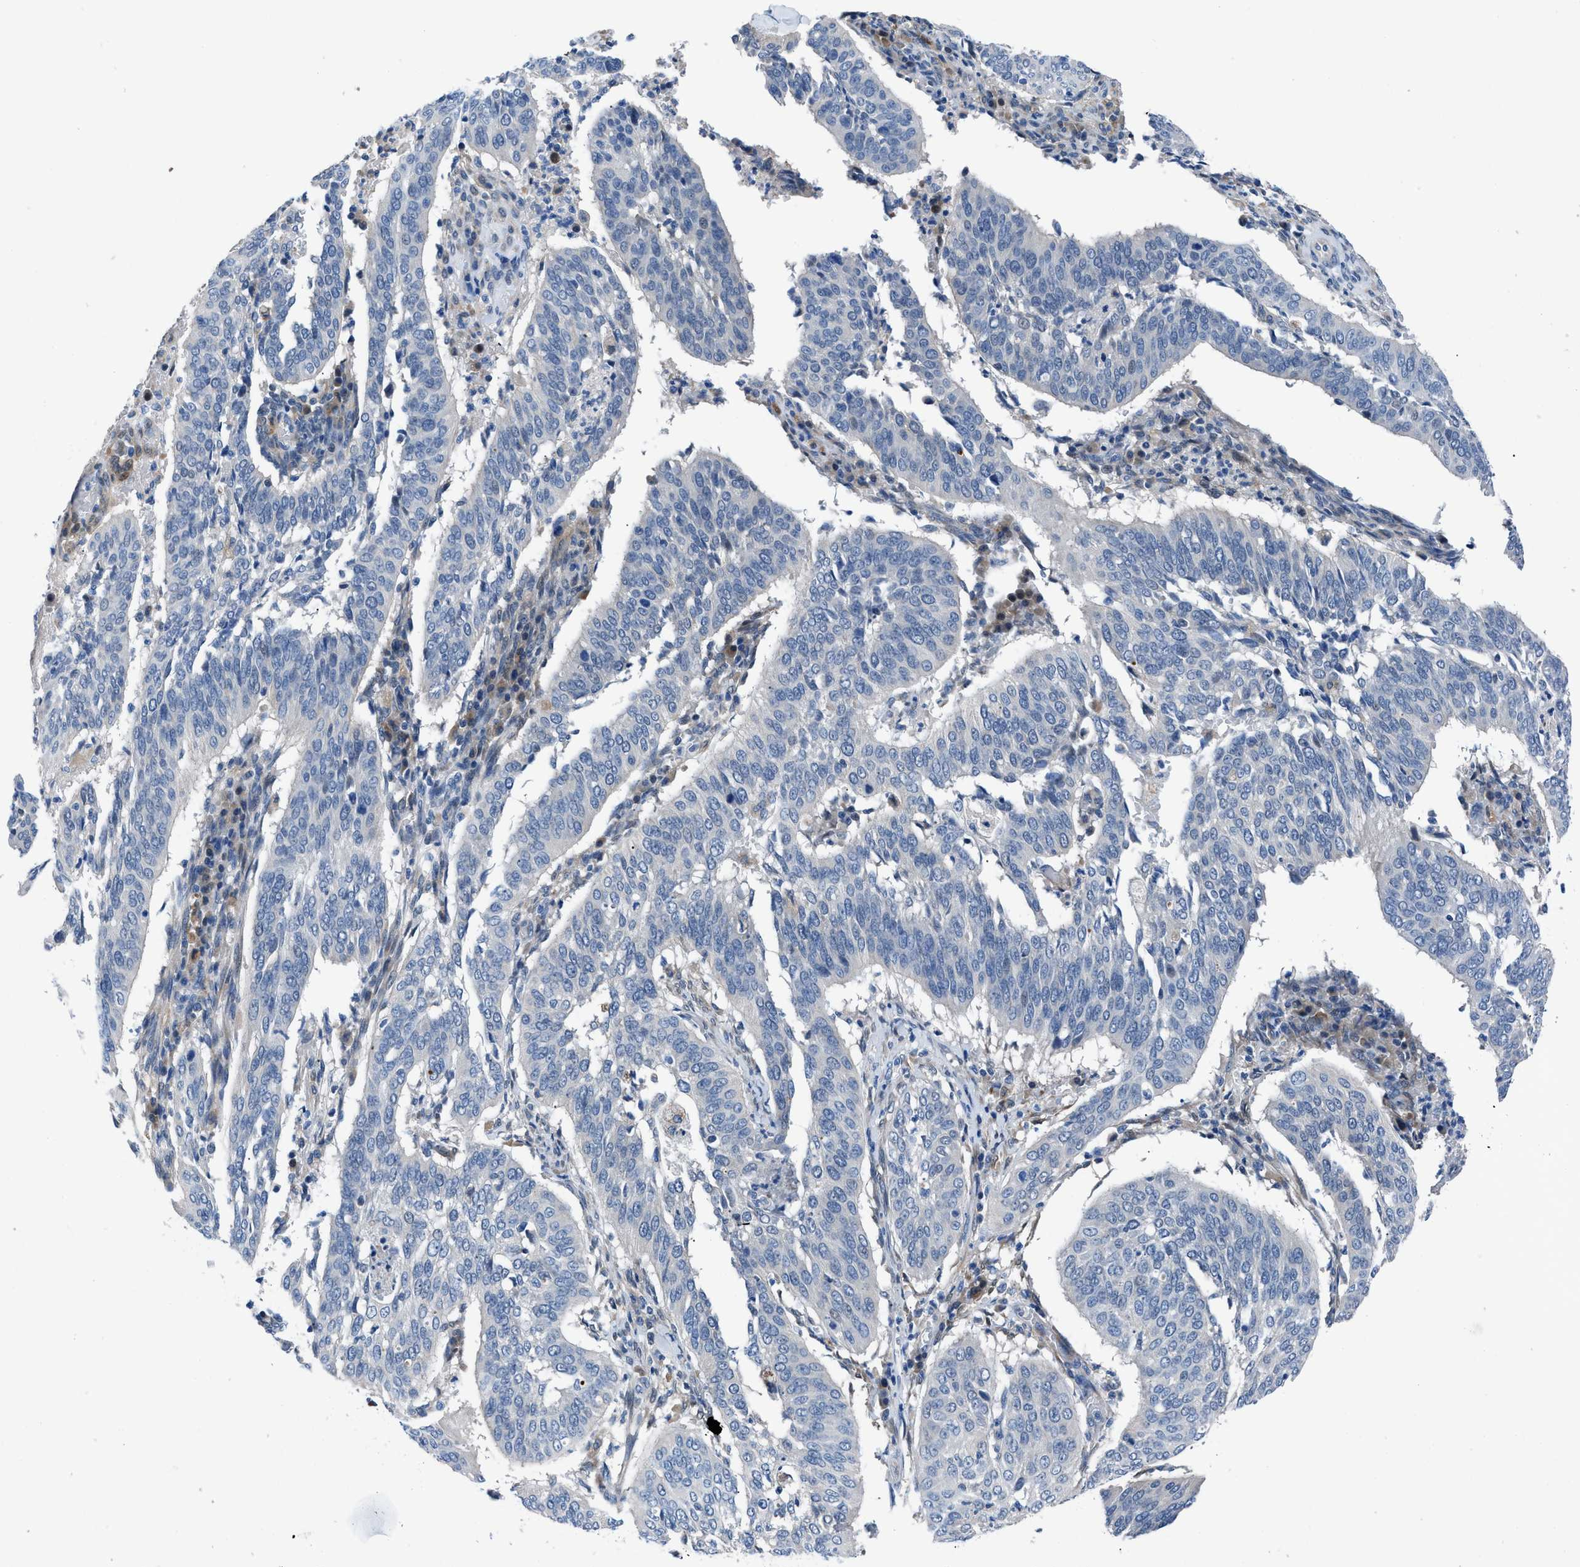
{"staining": {"intensity": "negative", "quantity": "none", "location": "none"}, "tissue": "cervical cancer", "cell_type": "Tumor cells", "image_type": "cancer", "snomed": [{"axis": "morphology", "description": "Normal tissue, NOS"}, {"axis": "morphology", "description": "Squamous cell carcinoma, NOS"}, {"axis": "topography", "description": "Cervix"}], "caption": "Immunohistochemistry image of neoplastic tissue: human cervical squamous cell carcinoma stained with DAB (3,3'-diaminobenzidine) exhibits no significant protein positivity in tumor cells. (DAB (3,3'-diaminobenzidine) immunohistochemistry with hematoxylin counter stain).", "gene": "UAP1", "patient": {"sex": "female", "age": 39}}